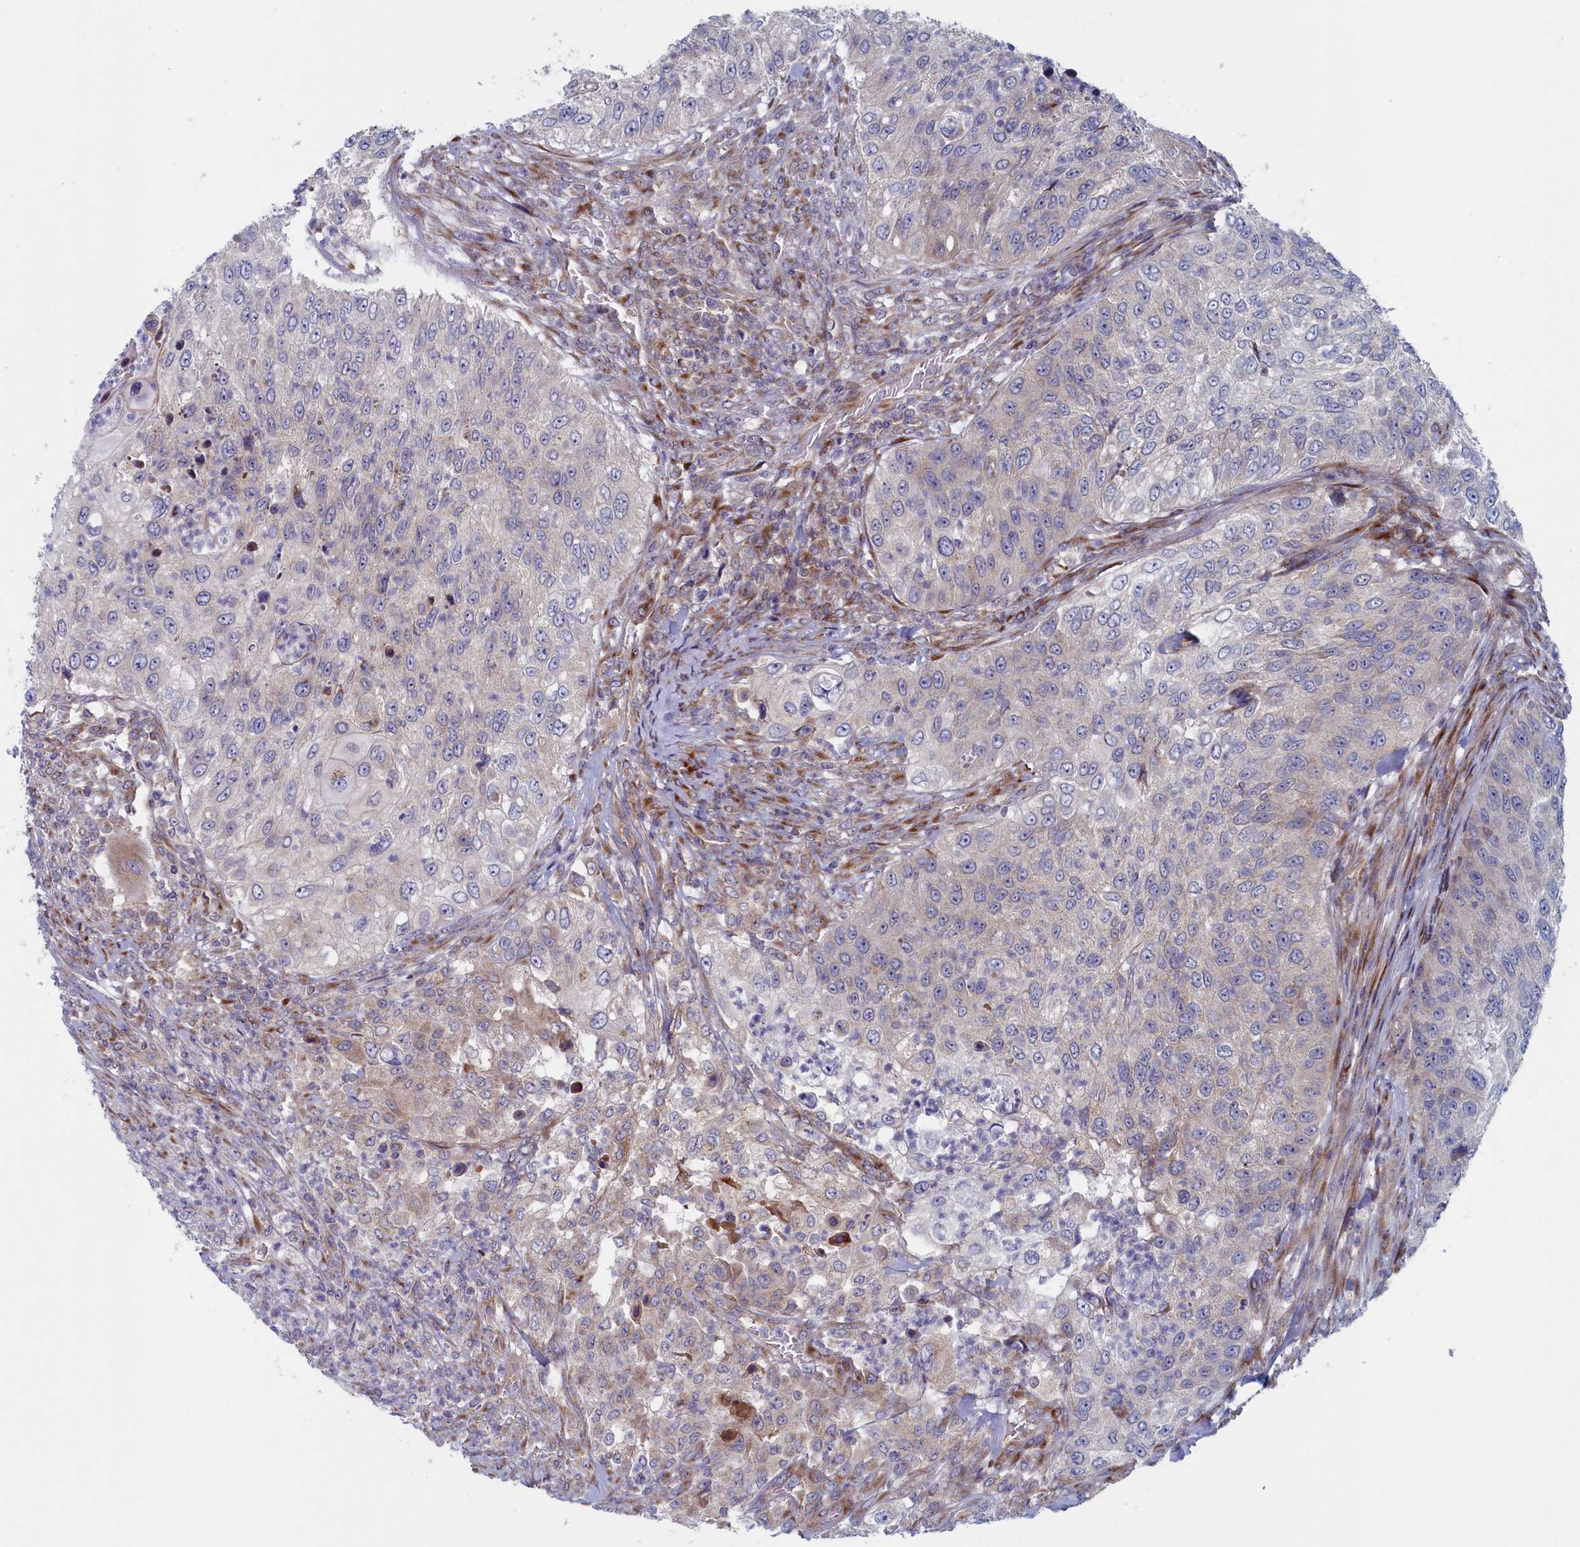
{"staining": {"intensity": "weak", "quantity": "<25%", "location": "cytoplasmic/membranous"}, "tissue": "urothelial cancer", "cell_type": "Tumor cells", "image_type": "cancer", "snomed": [{"axis": "morphology", "description": "Urothelial carcinoma, High grade"}, {"axis": "topography", "description": "Urinary bladder"}], "caption": "This is a photomicrograph of immunohistochemistry staining of high-grade urothelial carcinoma, which shows no expression in tumor cells.", "gene": "MTFMT", "patient": {"sex": "female", "age": 60}}